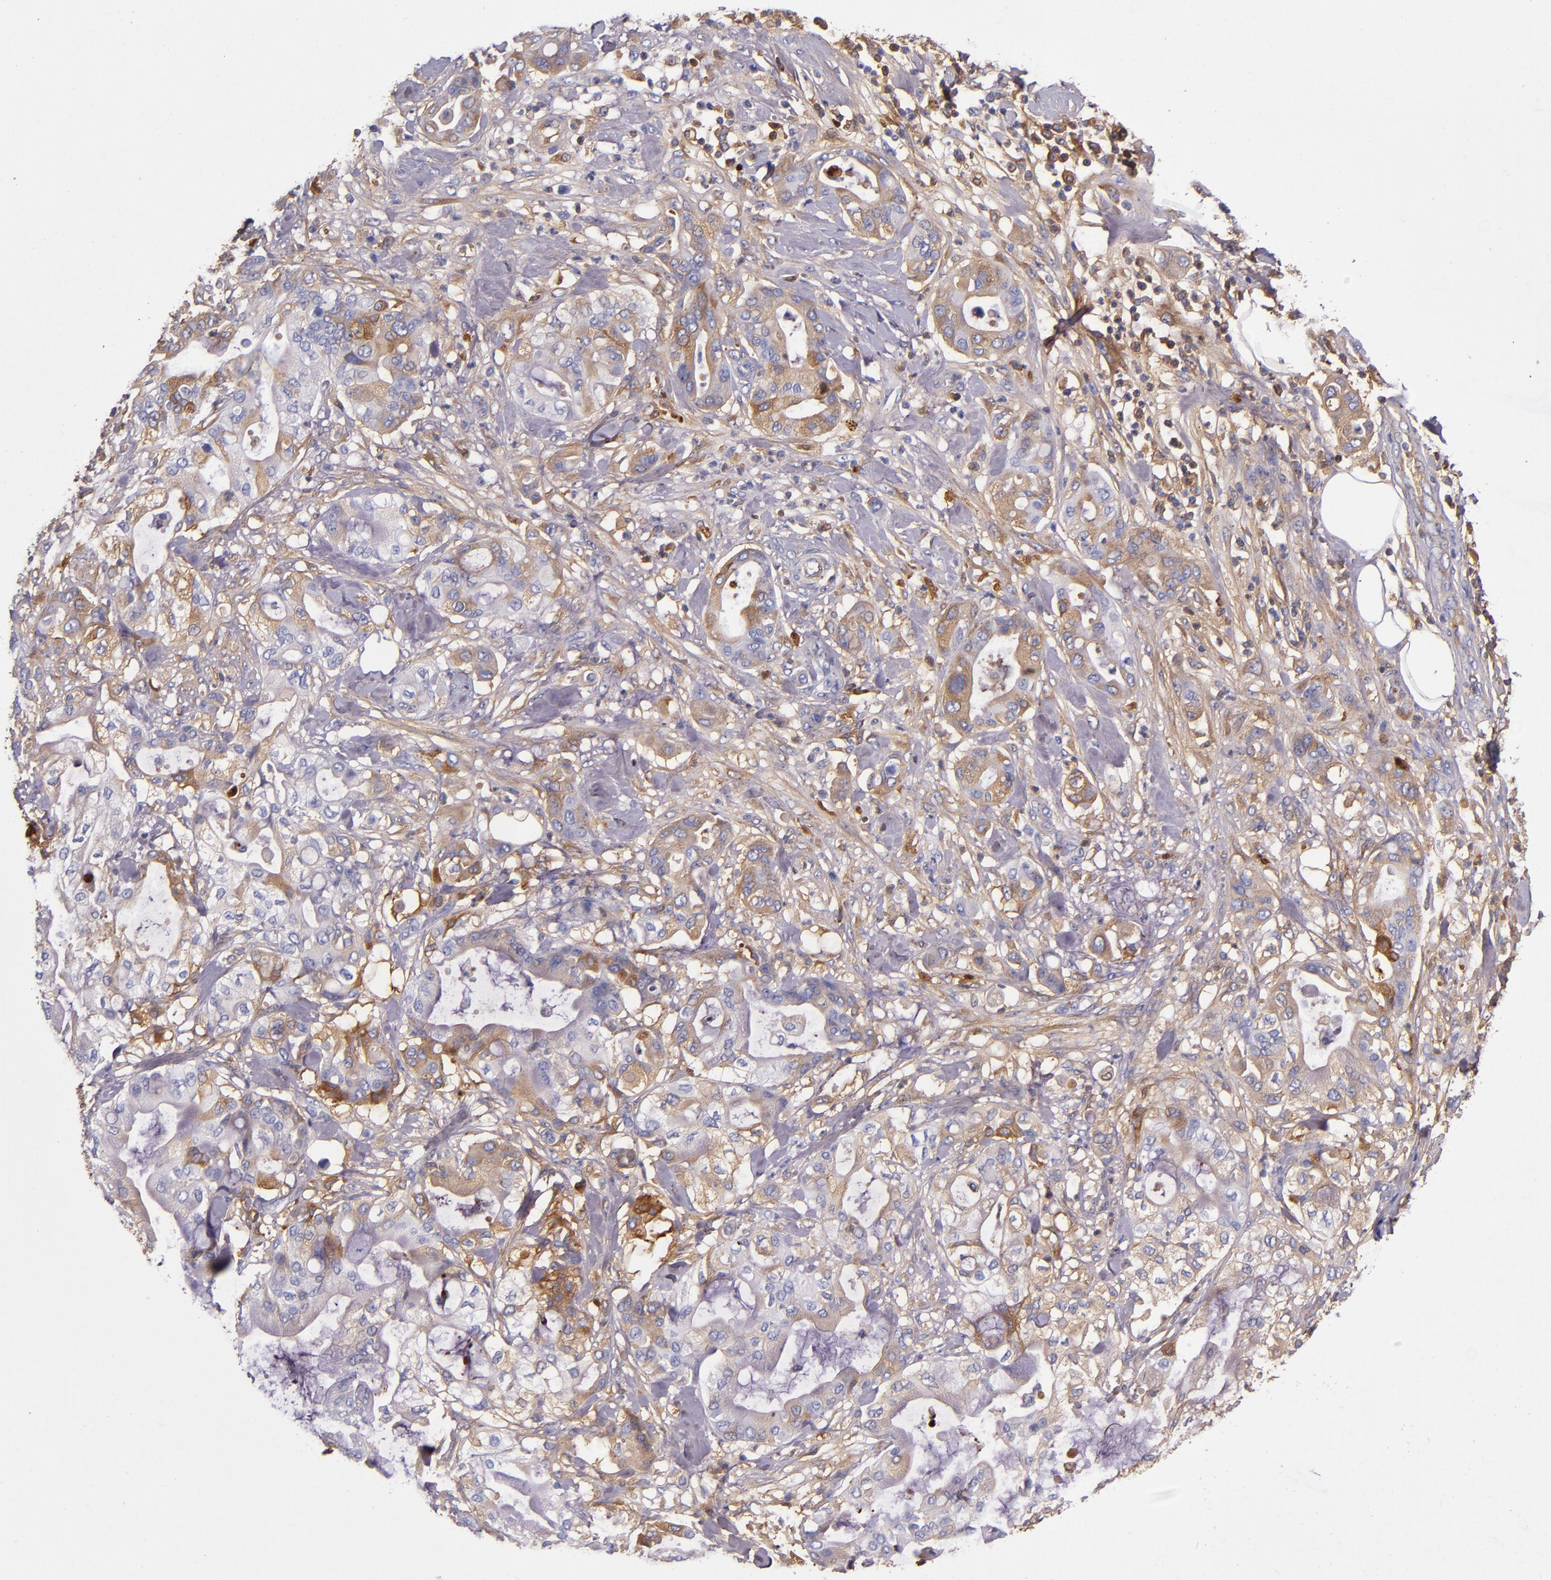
{"staining": {"intensity": "moderate", "quantity": "25%-75%", "location": "cytoplasmic/membranous"}, "tissue": "pancreatic cancer", "cell_type": "Tumor cells", "image_type": "cancer", "snomed": [{"axis": "morphology", "description": "Adenocarcinoma, NOS"}, {"axis": "morphology", "description": "Adenocarcinoma, metastatic, NOS"}, {"axis": "topography", "description": "Lymph node"}, {"axis": "topography", "description": "Pancreas"}, {"axis": "topography", "description": "Duodenum"}], "caption": "Adenocarcinoma (pancreatic) was stained to show a protein in brown. There is medium levels of moderate cytoplasmic/membranous staining in approximately 25%-75% of tumor cells.", "gene": "CLEC3B", "patient": {"sex": "female", "age": 64}}